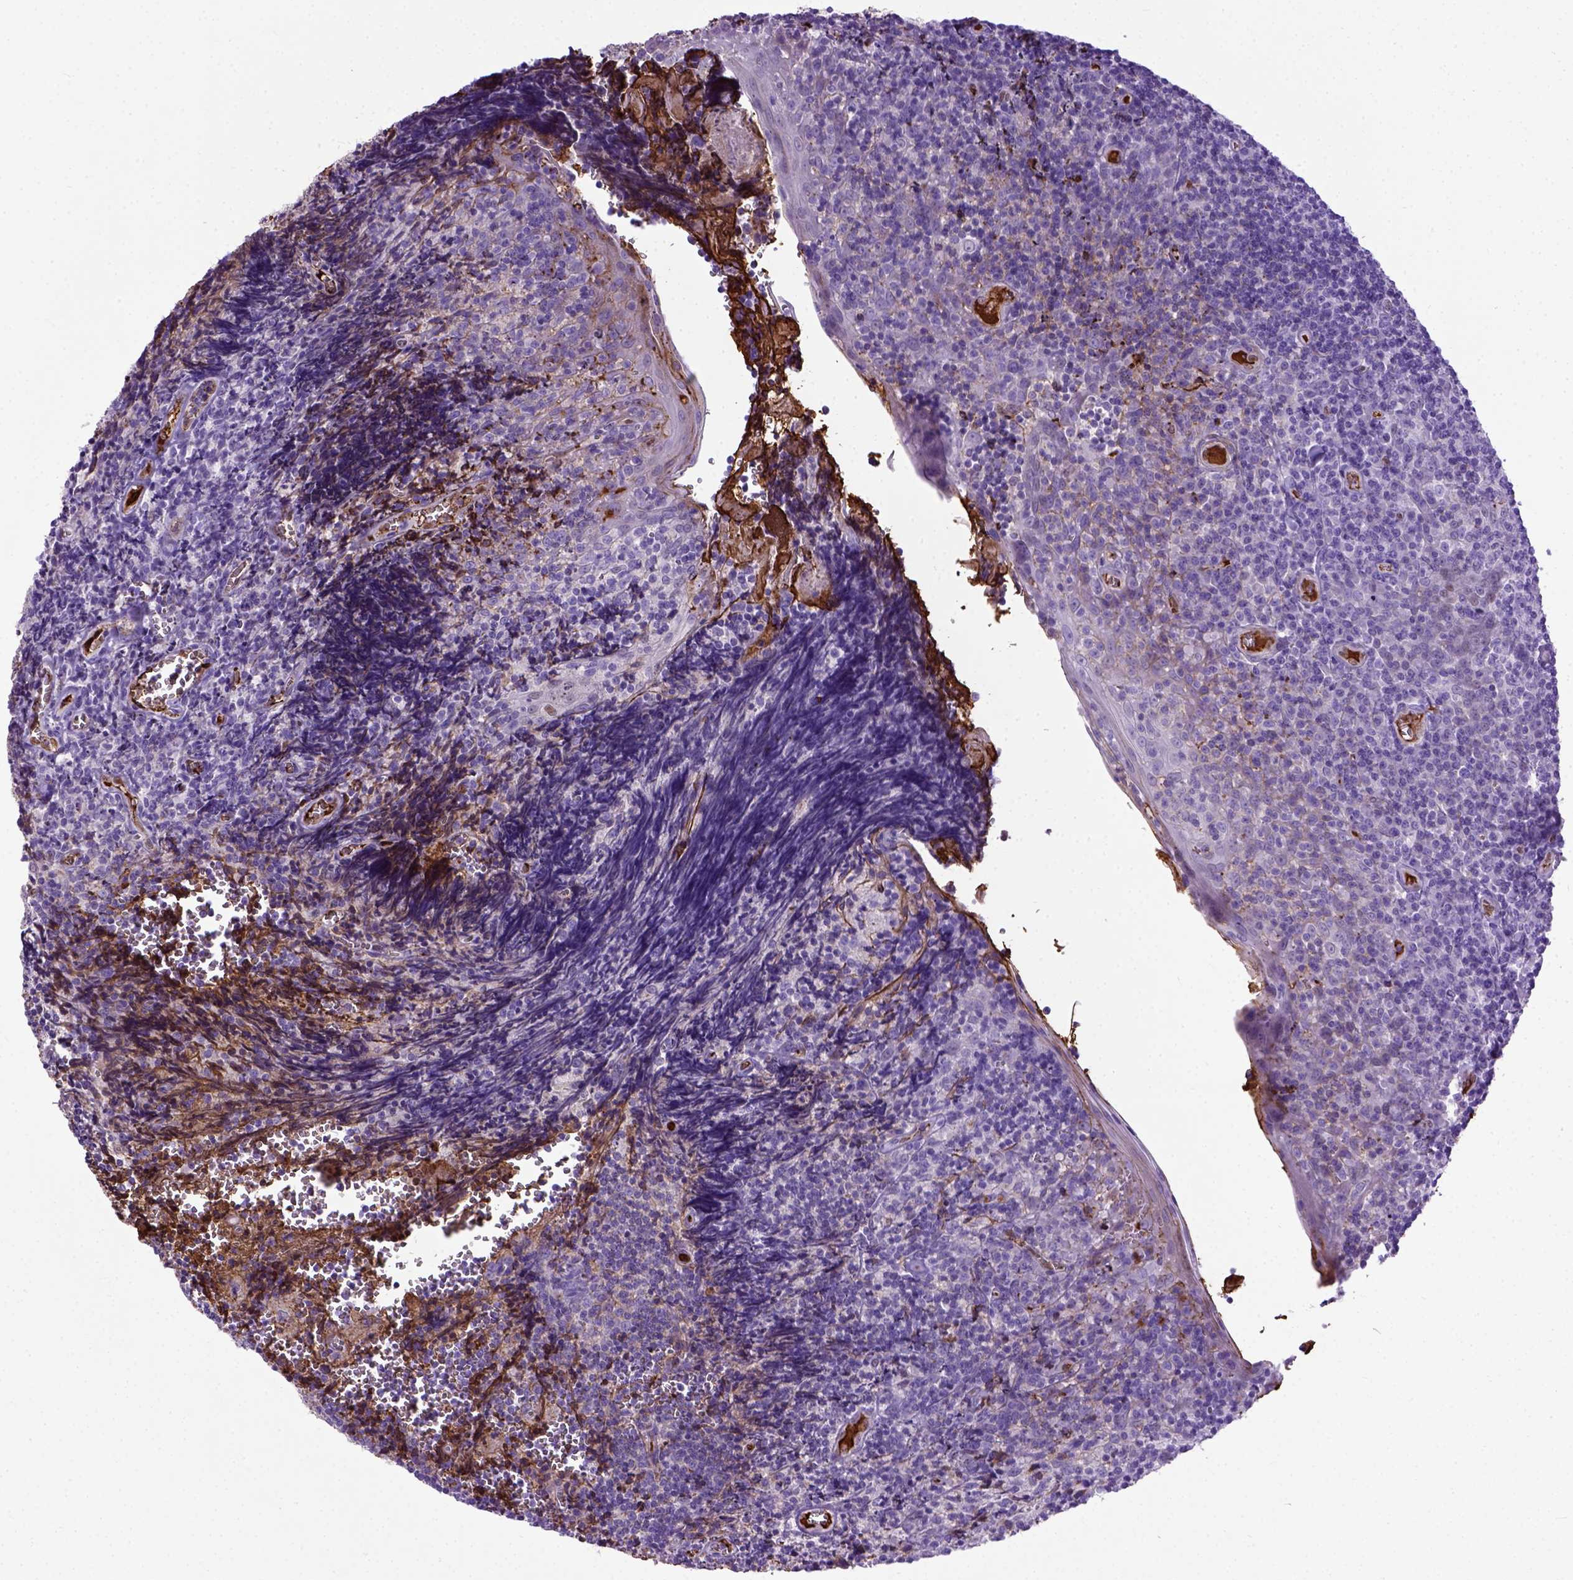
{"staining": {"intensity": "negative", "quantity": "none", "location": "none"}, "tissue": "tonsil", "cell_type": "Germinal center cells", "image_type": "normal", "snomed": [{"axis": "morphology", "description": "Normal tissue, NOS"}, {"axis": "morphology", "description": "Inflammation, NOS"}, {"axis": "topography", "description": "Tonsil"}], "caption": "DAB immunohistochemical staining of benign human tonsil reveals no significant expression in germinal center cells.", "gene": "ADAMTS8", "patient": {"sex": "female", "age": 31}}